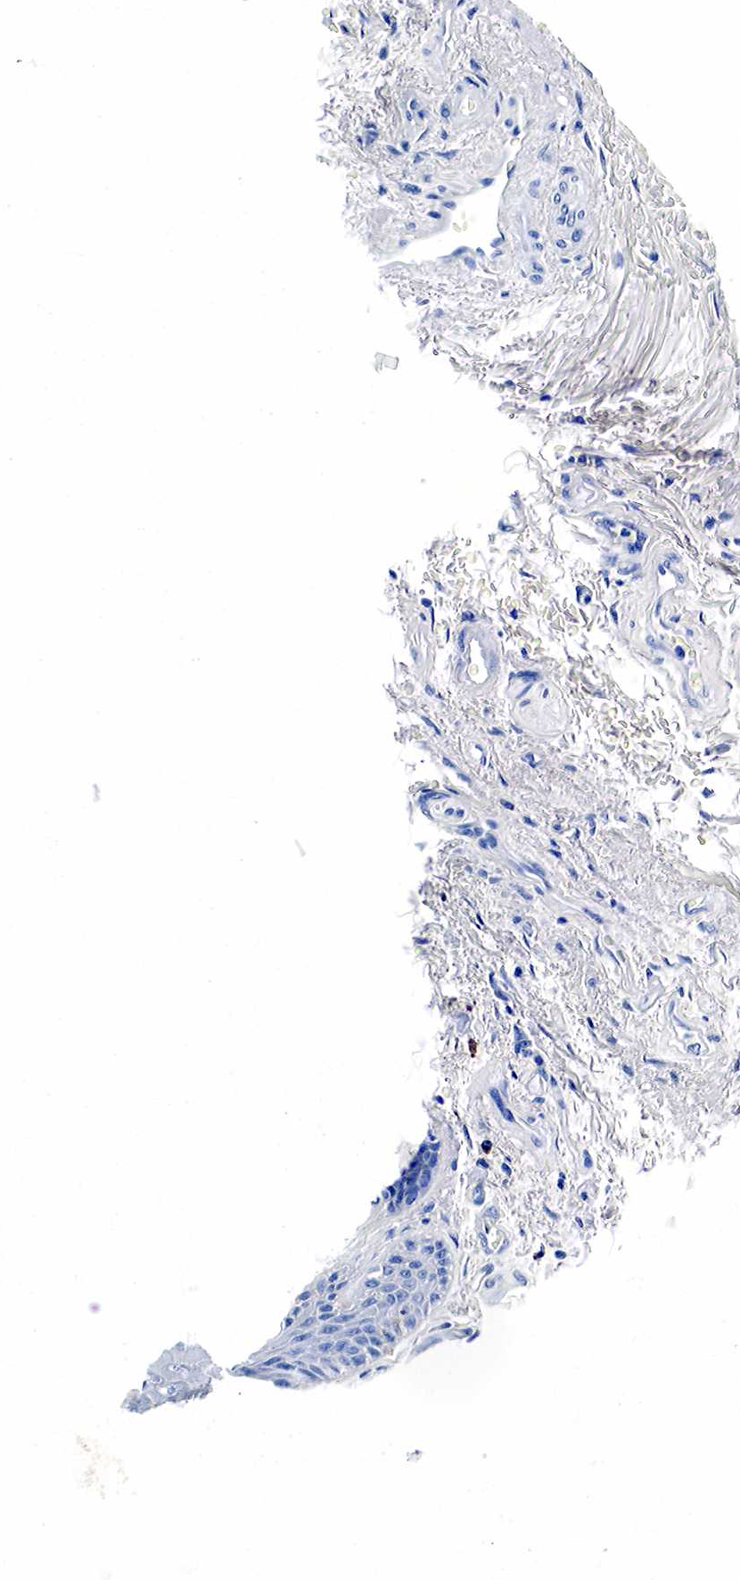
{"staining": {"intensity": "negative", "quantity": "none", "location": "none"}, "tissue": "skin", "cell_type": "Epidermal cells", "image_type": "normal", "snomed": [{"axis": "morphology", "description": "Normal tissue, NOS"}, {"axis": "topography", "description": "Anal"}, {"axis": "topography", "description": "Peripheral nerve tissue"}], "caption": "Immunohistochemical staining of benign human skin reveals no significant positivity in epidermal cells. The staining was performed using DAB (3,3'-diaminobenzidine) to visualize the protein expression in brown, while the nuclei were stained in blue with hematoxylin (Magnification: 20x).", "gene": "KLK3", "patient": {"sex": "female", "age": 46}}